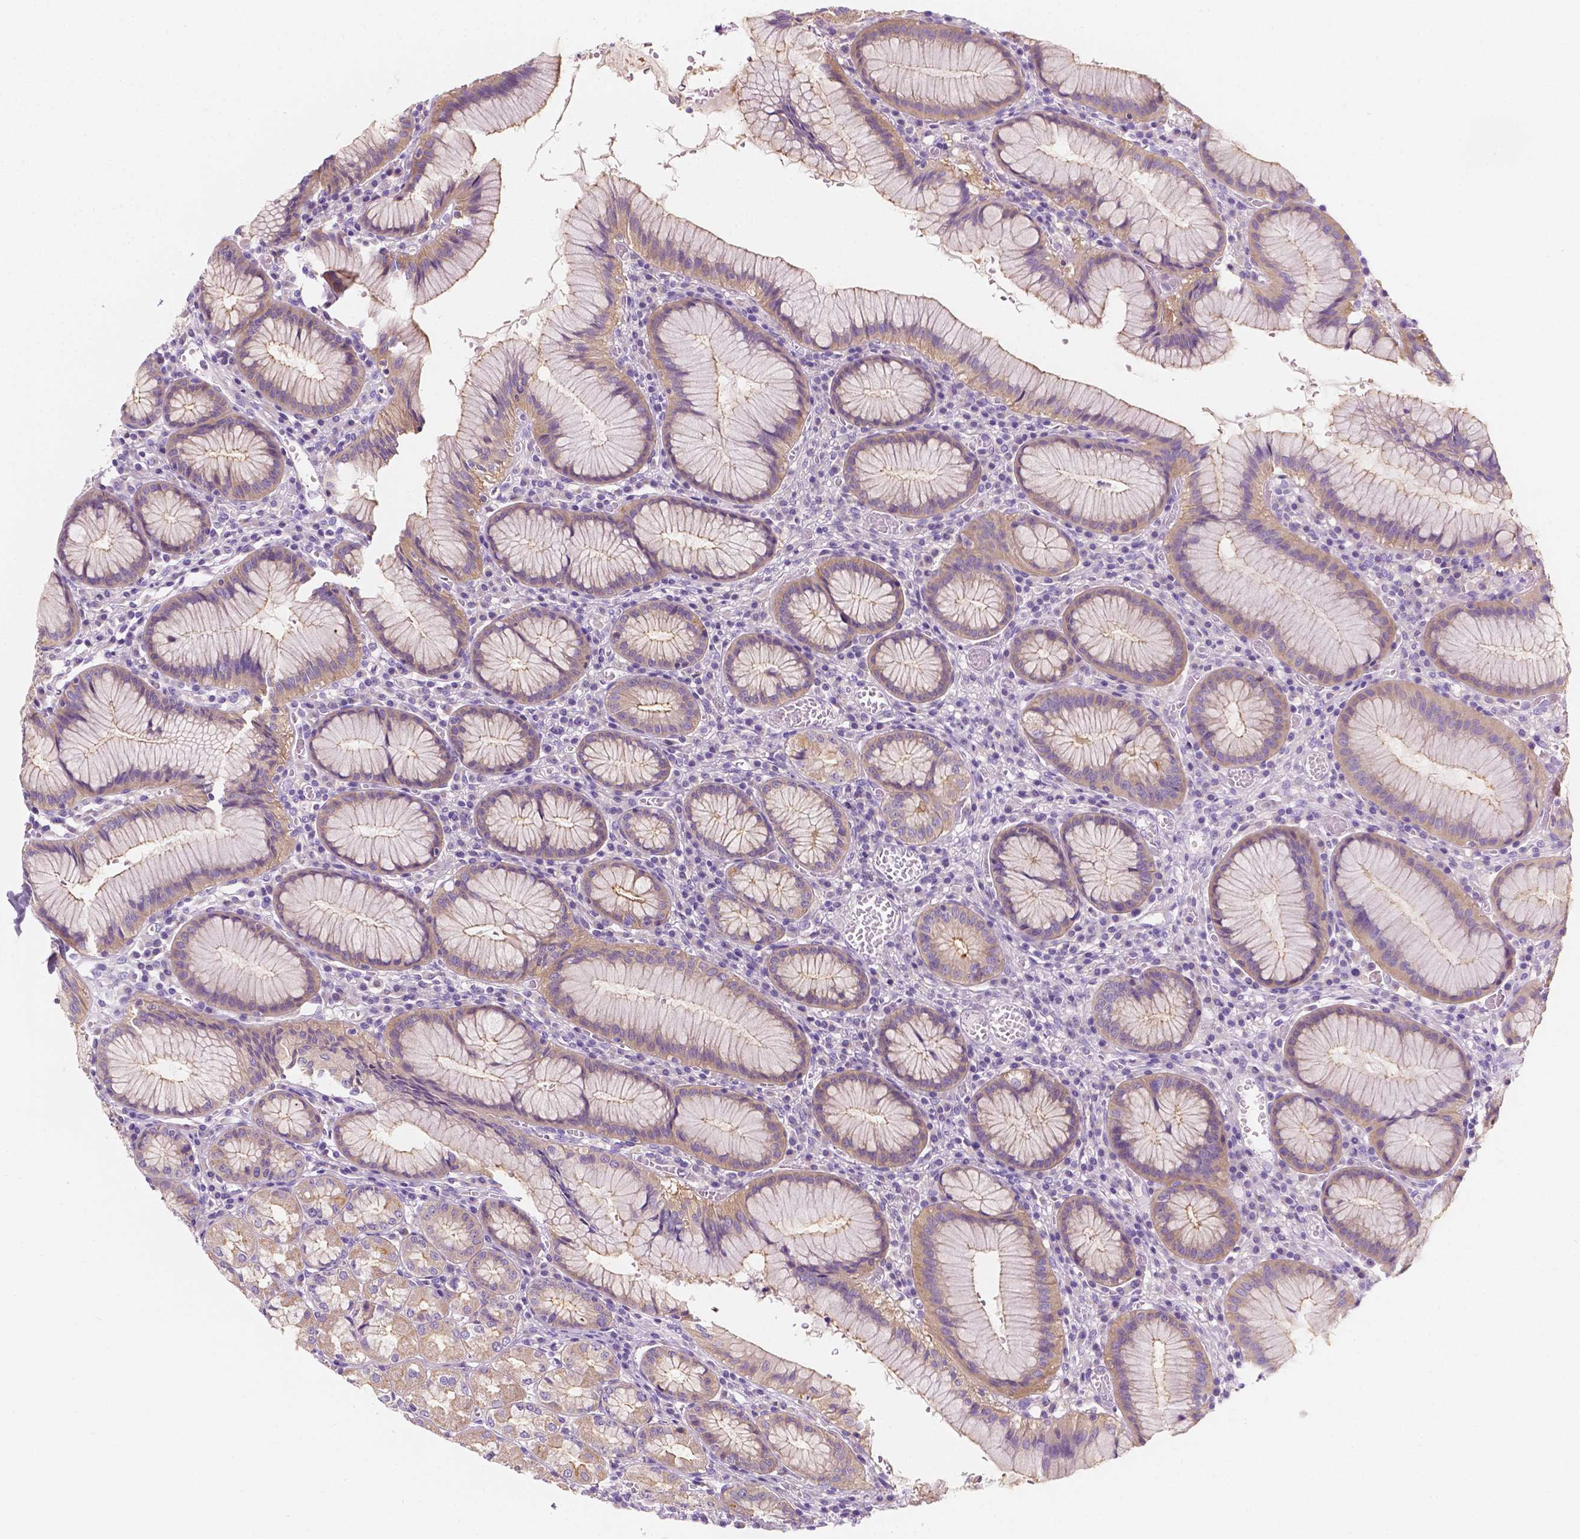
{"staining": {"intensity": "weak", "quantity": "25%-75%", "location": "cytoplasmic/membranous"}, "tissue": "stomach", "cell_type": "Glandular cells", "image_type": "normal", "snomed": [{"axis": "morphology", "description": "Normal tissue, NOS"}, {"axis": "topography", "description": "Stomach"}], "caption": "IHC micrograph of normal stomach: human stomach stained using immunohistochemistry (IHC) shows low levels of weak protein expression localized specifically in the cytoplasmic/membranous of glandular cells, appearing as a cytoplasmic/membranous brown color.", "gene": "SIRT2", "patient": {"sex": "male", "age": 55}}